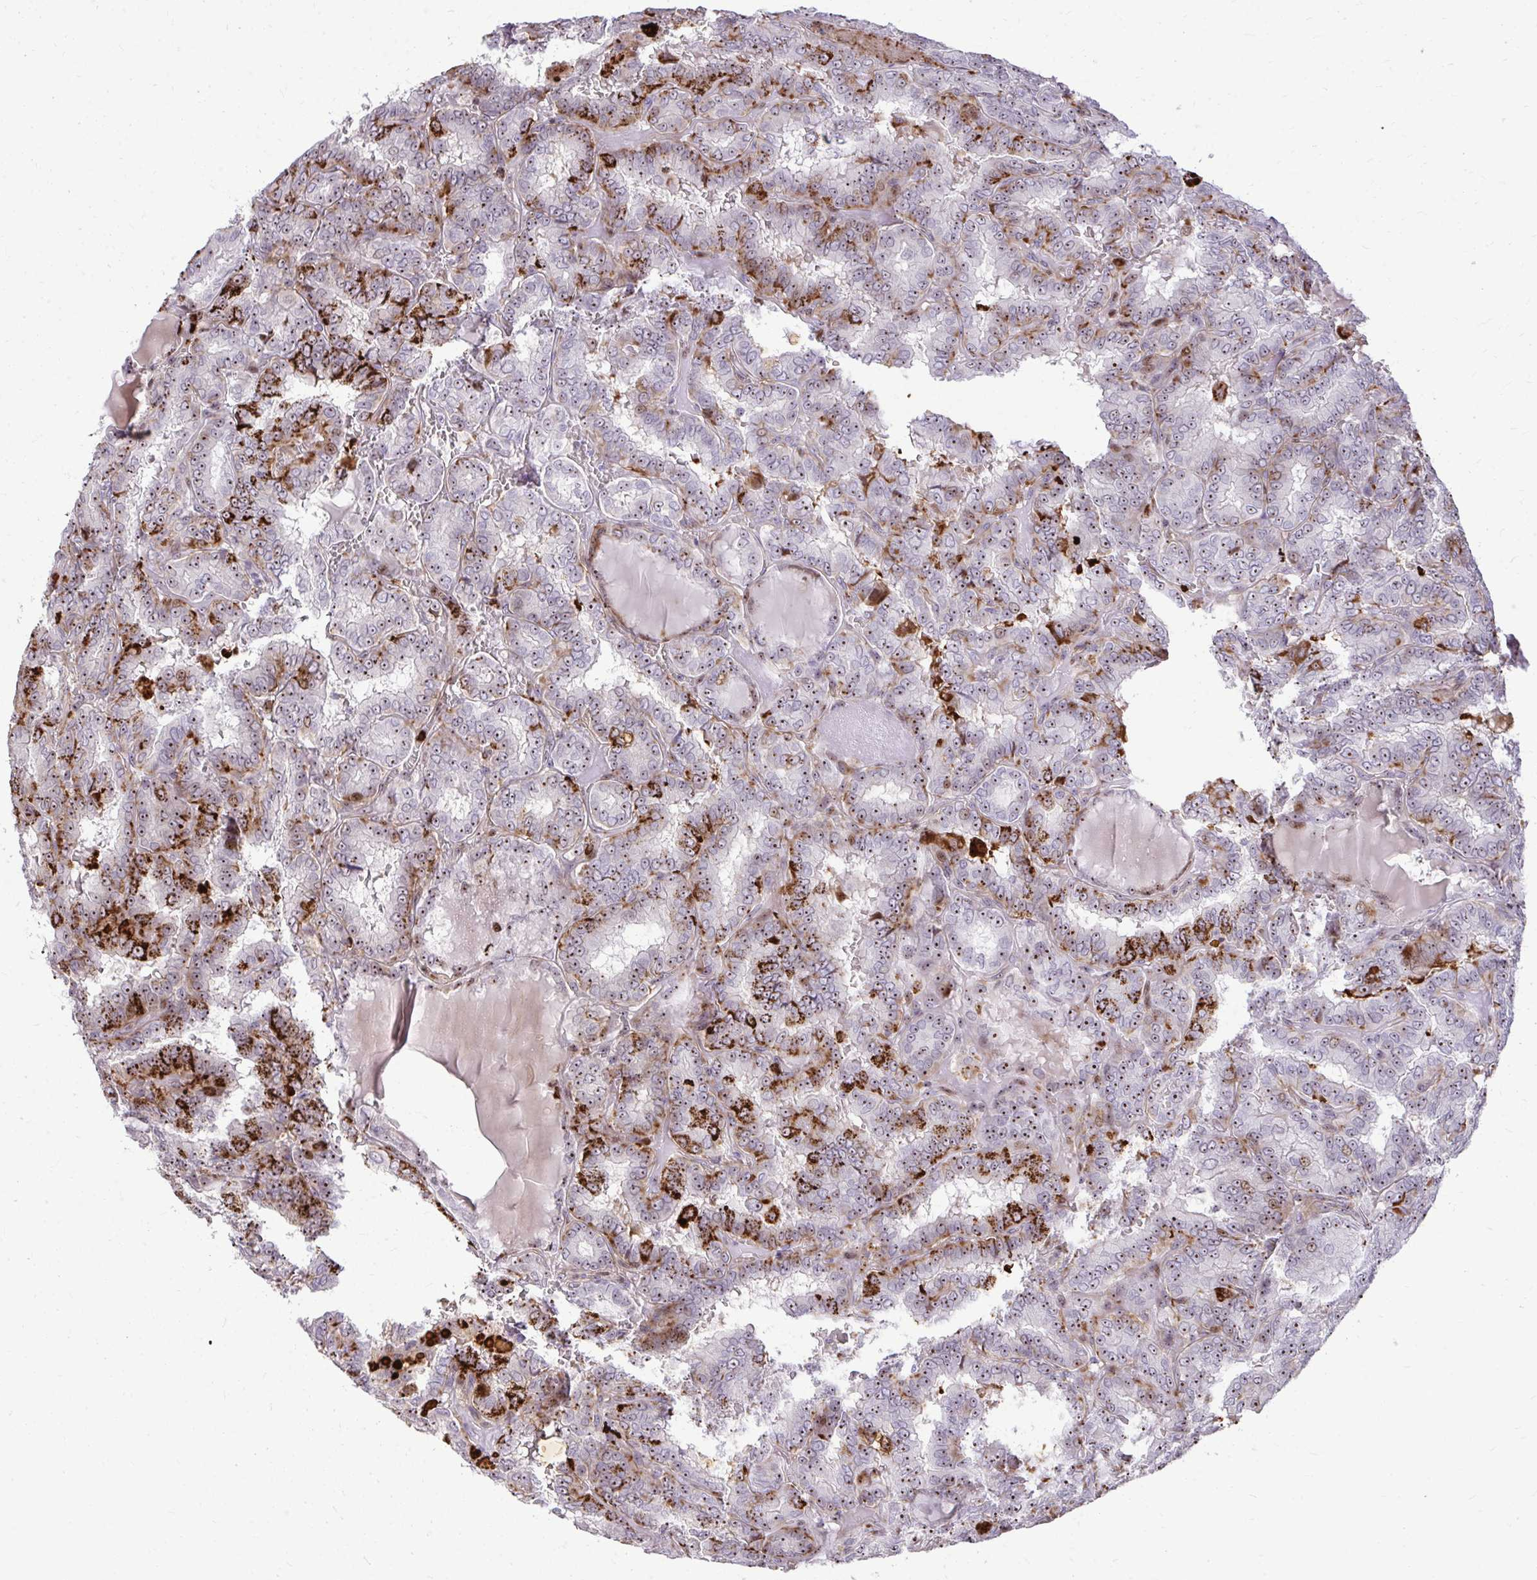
{"staining": {"intensity": "strong", "quantity": "25%-75%", "location": "cytoplasmic/membranous,nuclear"}, "tissue": "thyroid cancer", "cell_type": "Tumor cells", "image_type": "cancer", "snomed": [{"axis": "morphology", "description": "Papillary adenocarcinoma, NOS"}, {"axis": "topography", "description": "Thyroid gland"}], "caption": "Thyroid papillary adenocarcinoma stained with a brown dye reveals strong cytoplasmic/membranous and nuclear positive staining in about 25%-75% of tumor cells.", "gene": "DLX4", "patient": {"sex": "female", "age": 46}}